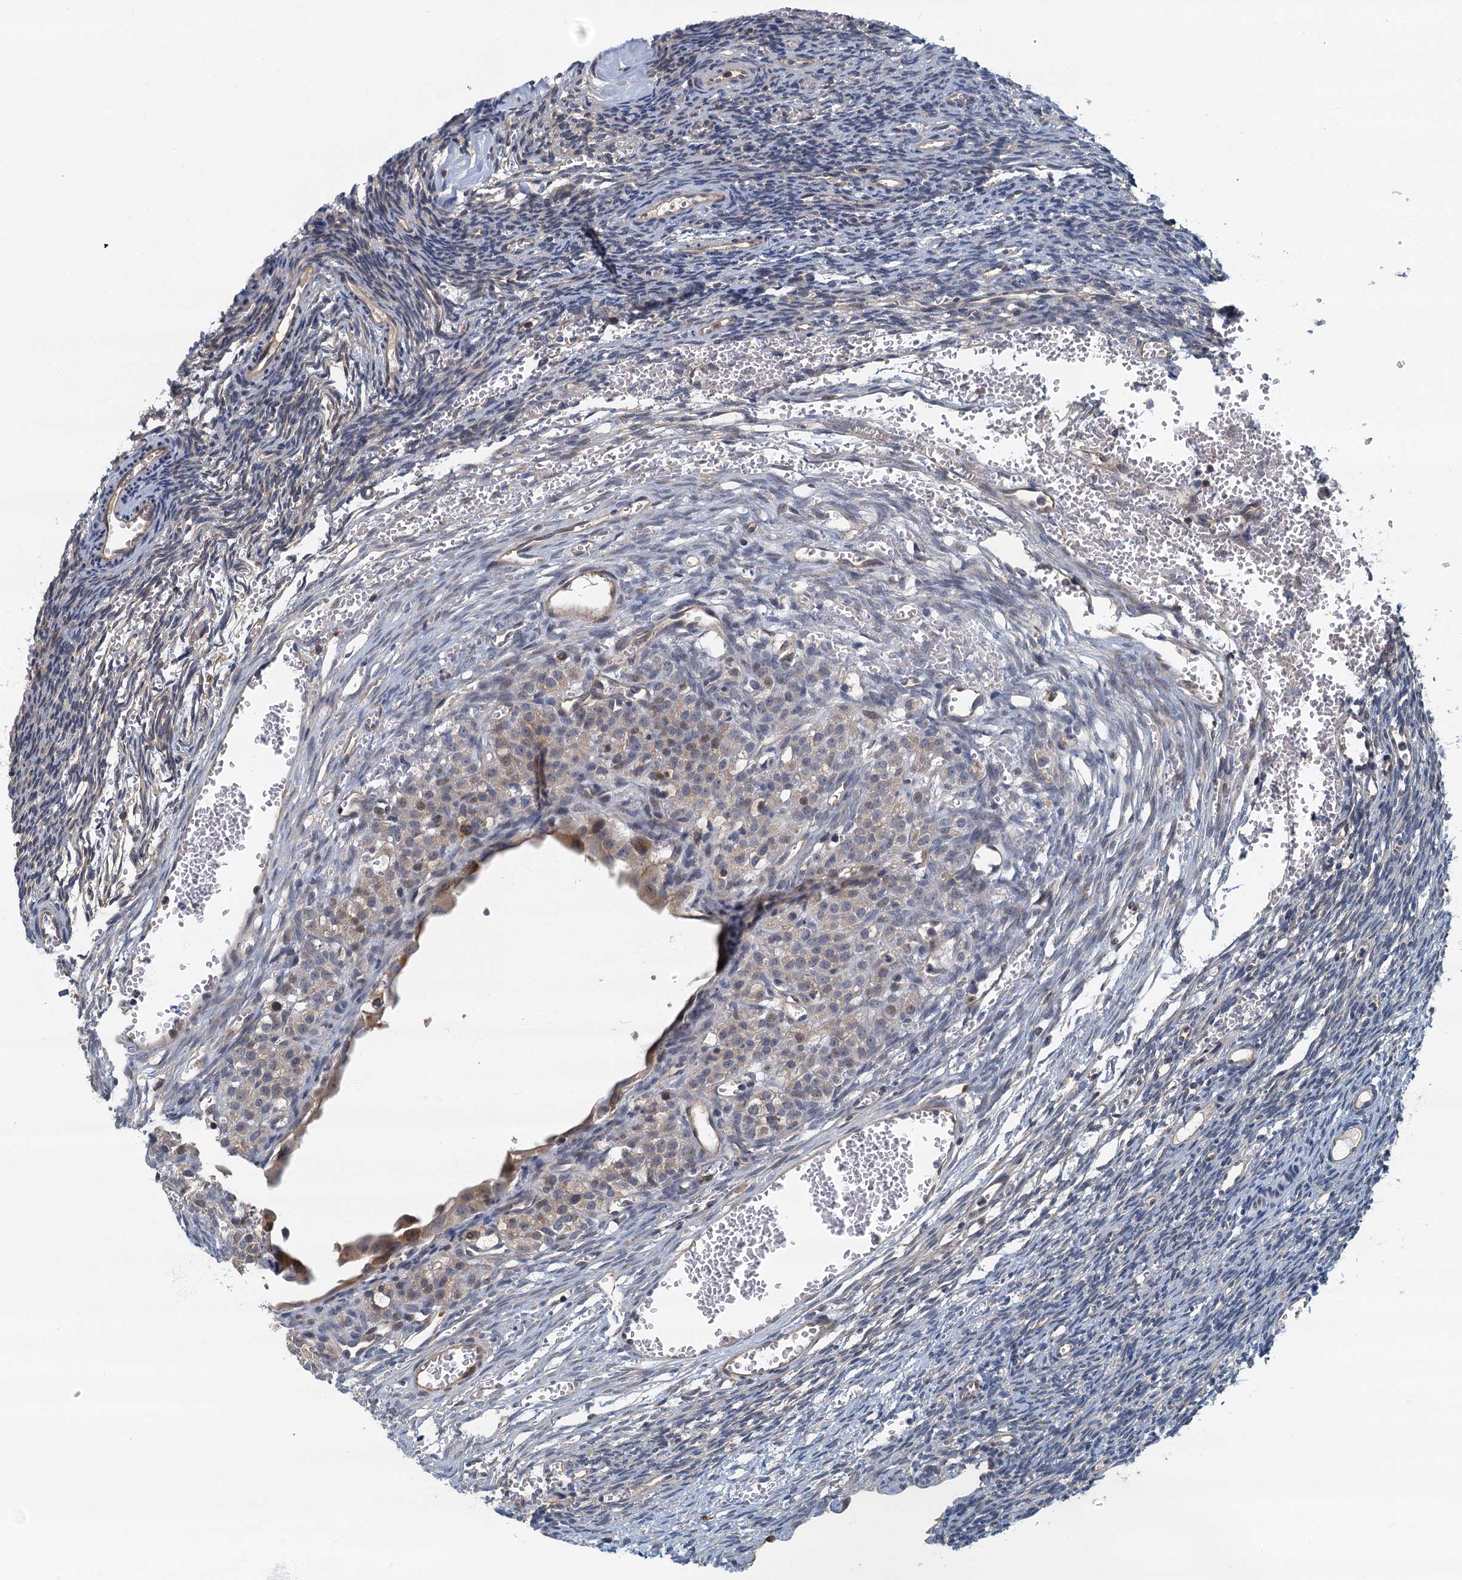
{"staining": {"intensity": "negative", "quantity": "none", "location": "none"}, "tissue": "ovary", "cell_type": "Ovarian stroma cells", "image_type": "normal", "snomed": [{"axis": "morphology", "description": "Normal tissue, NOS"}, {"axis": "topography", "description": "Ovary"}], "caption": "IHC photomicrograph of unremarkable ovary: human ovary stained with DAB (3,3'-diaminobenzidine) reveals no significant protein positivity in ovarian stroma cells.", "gene": "CKAP2L", "patient": {"sex": "female", "age": 39}}